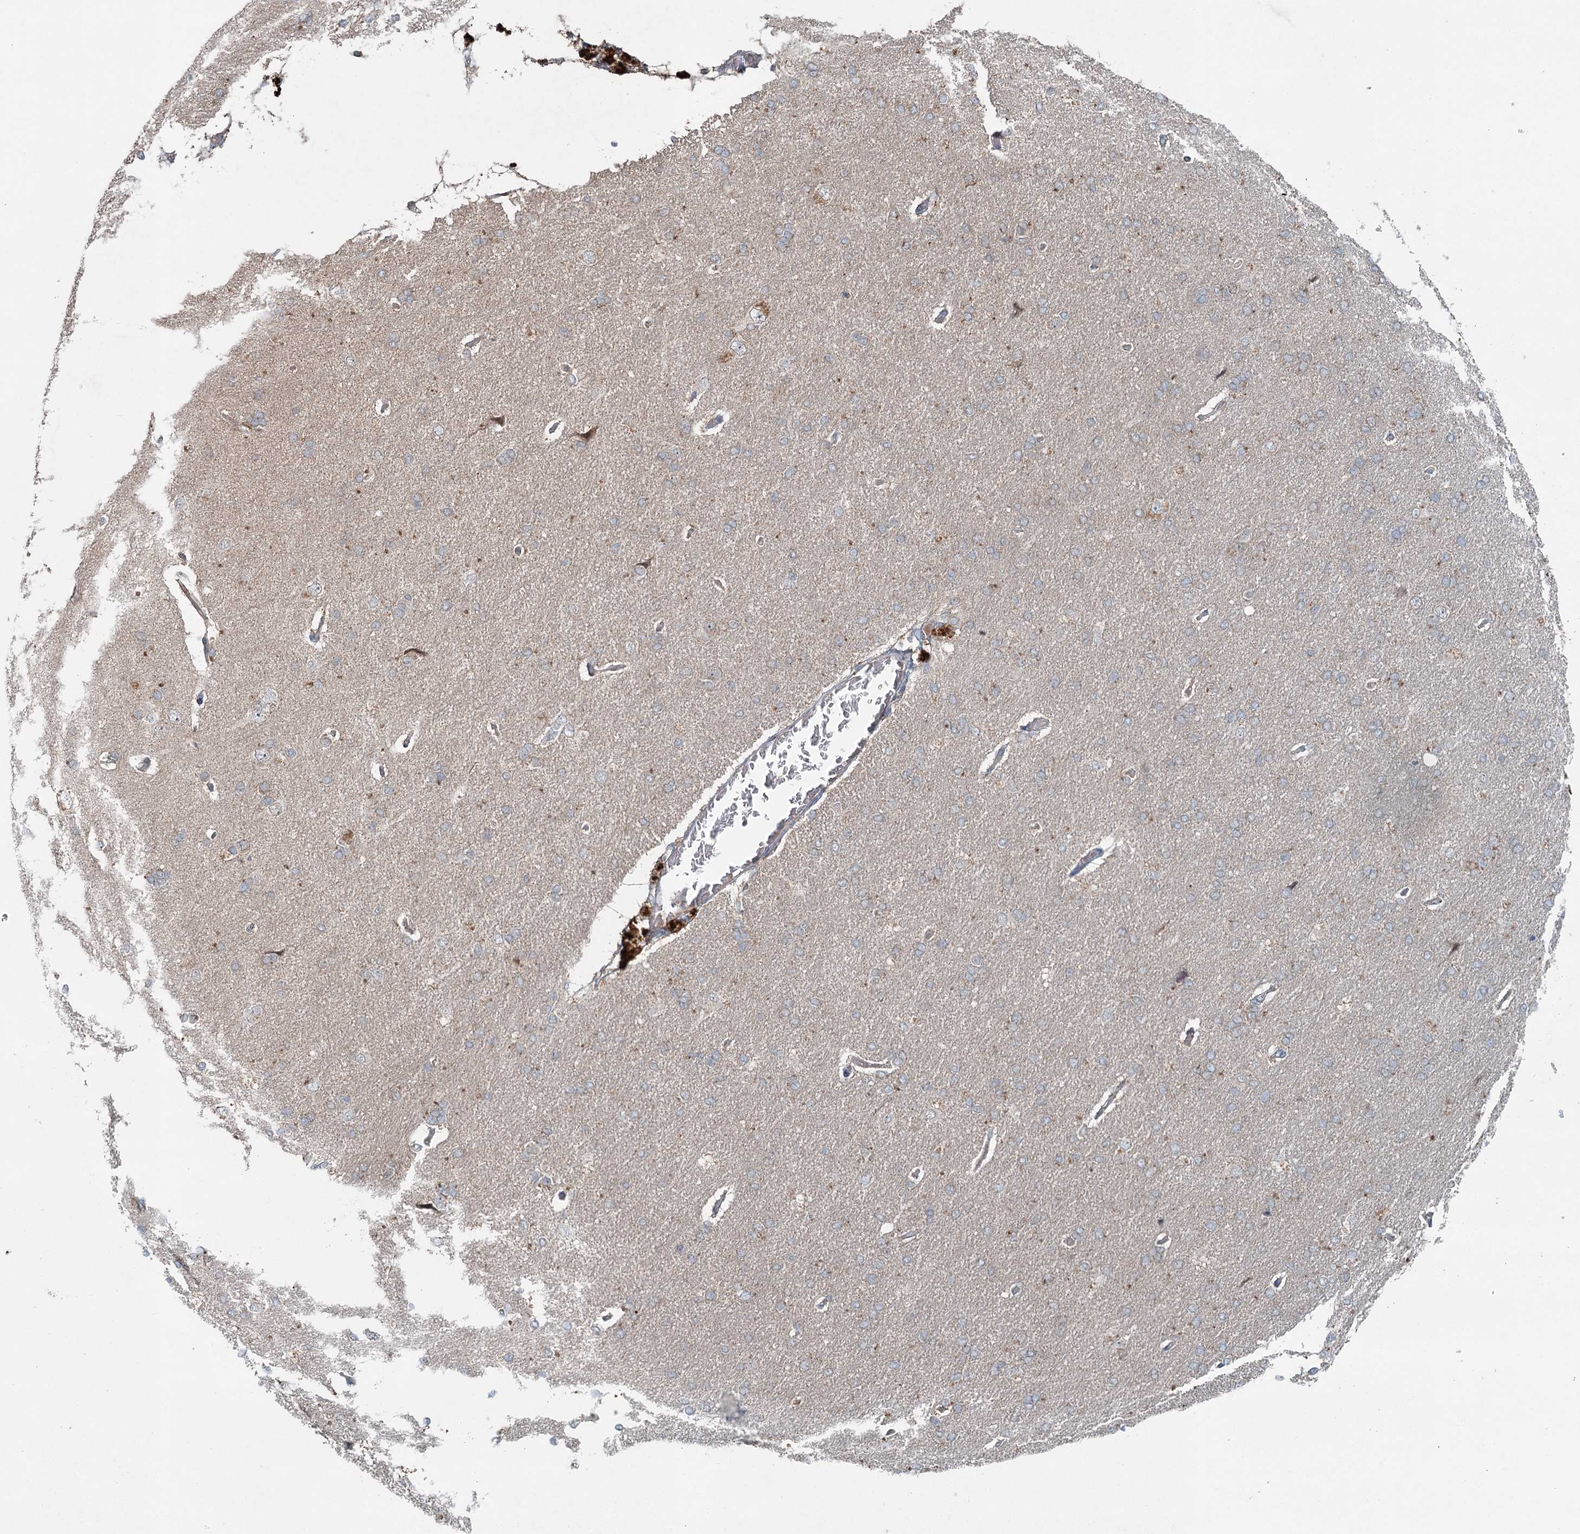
{"staining": {"intensity": "weak", "quantity": "<25%", "location": "cytoplasmic/membranous"}, "tissue": "cerebral cortex", "cell_type": "Endothelial cells", "image_type": "normal", "snomed": [{"axis": "morphology", "description": "Normal tissue, NOS"}, {"axis": "topography", "description": "Cerebral cortex"}], "caption": "There is no significant expression in endothelial cells of cerebral cortex. Nuclei are stained in blue.", "gene": "SKIC3", "patient": {"sex": "male", "age": 62}}